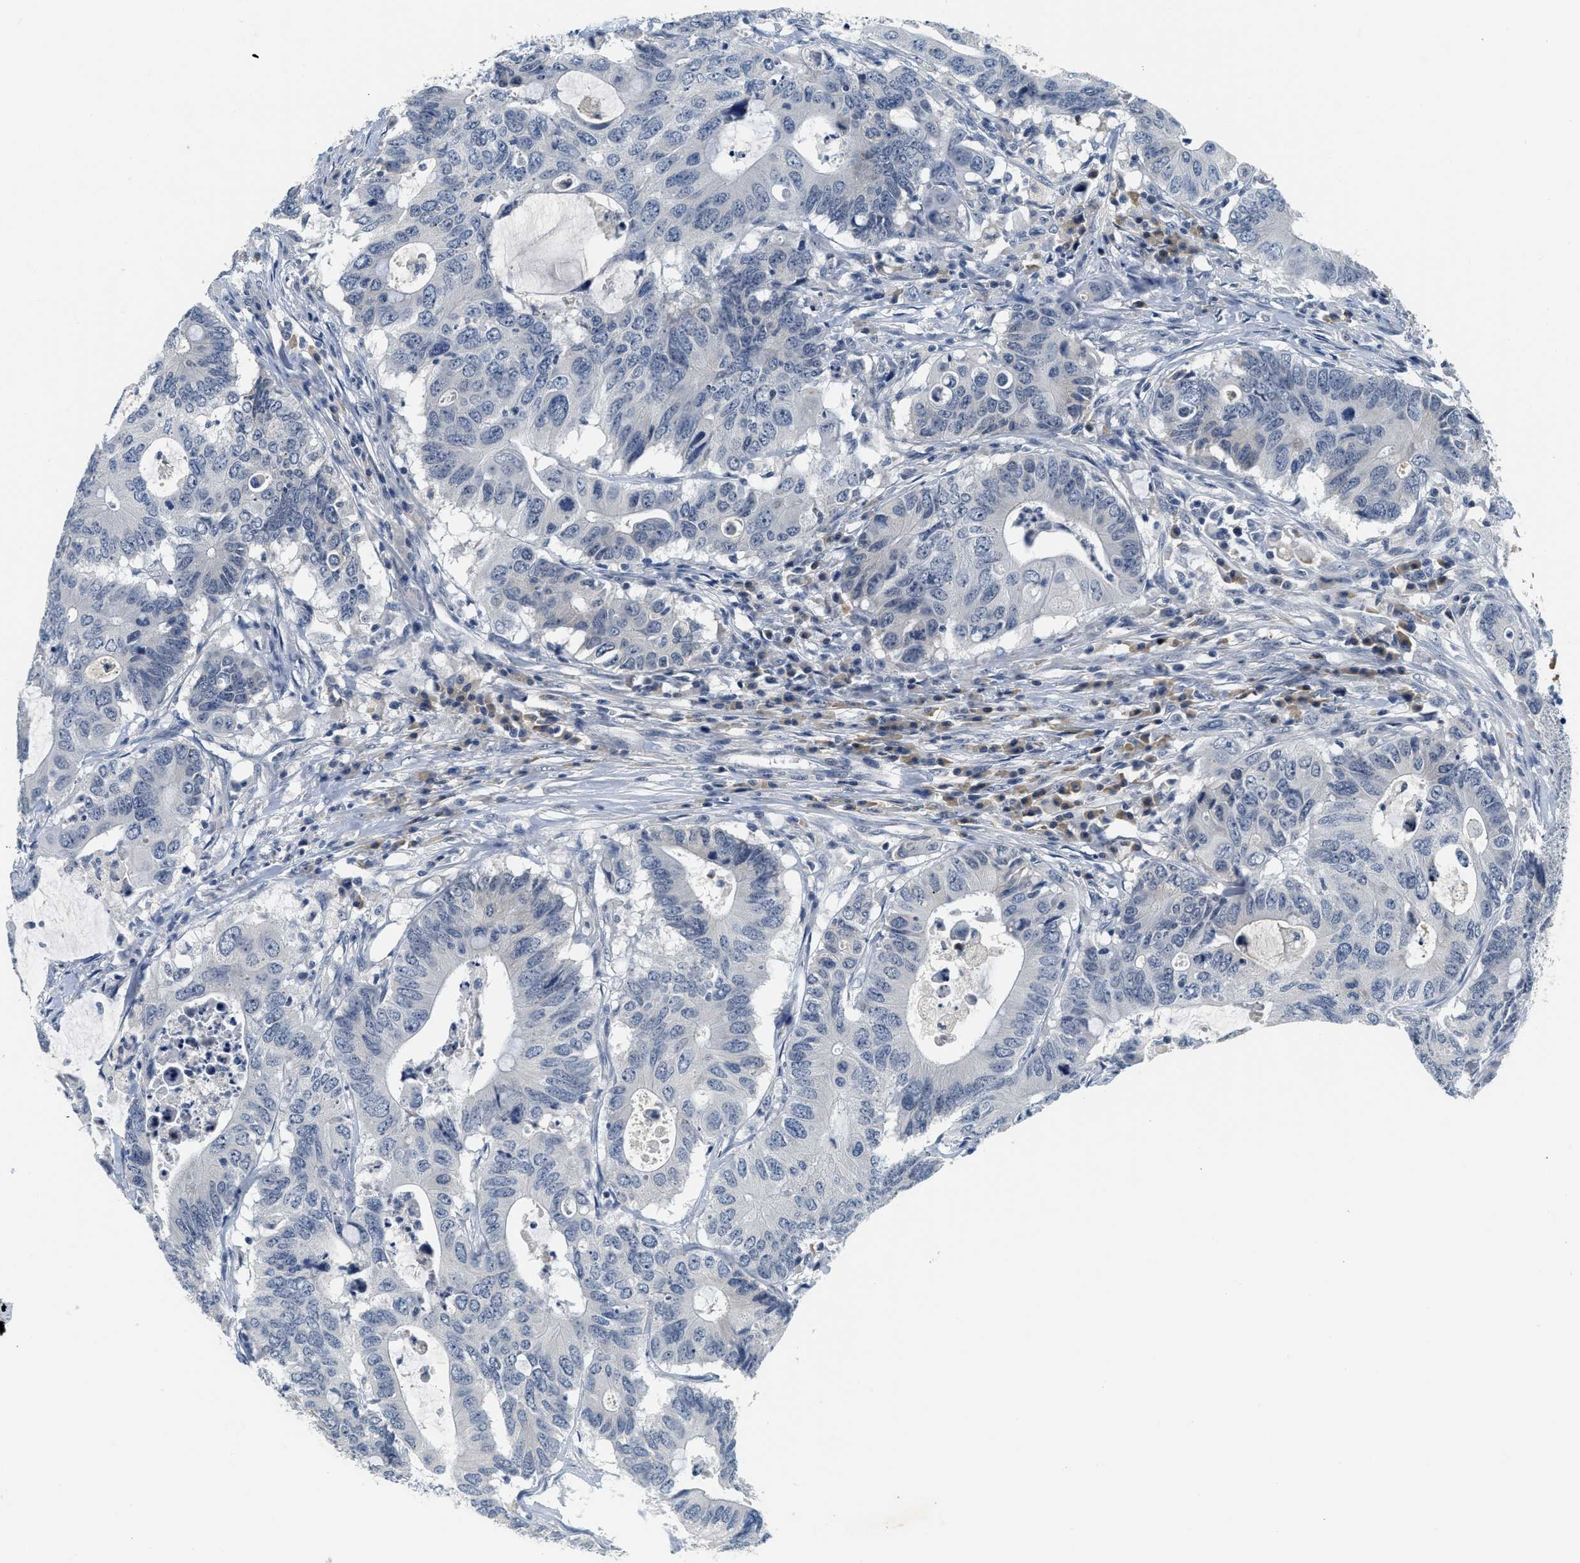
{"staining": {"intensity": "negative", "quantity": "none", "location": "none"}, "tissue": "colorectal cancer", "cell_type": "Tumor cells", "image_type": "cancer", "snomed": [{"axis": "morphology", "description": "Adenocarcinoma, NOS"}, {"axis": "topography", "description": "Colon"}], "caption": "DAB (3,3'-diaminobenzidine) immunohistochemical staining of human colorectal adenocarcinoma demonstrates no significant positivity in tumor cells.", "gene": "MZF1", "patient": {"sex": "male", "age": 71}}